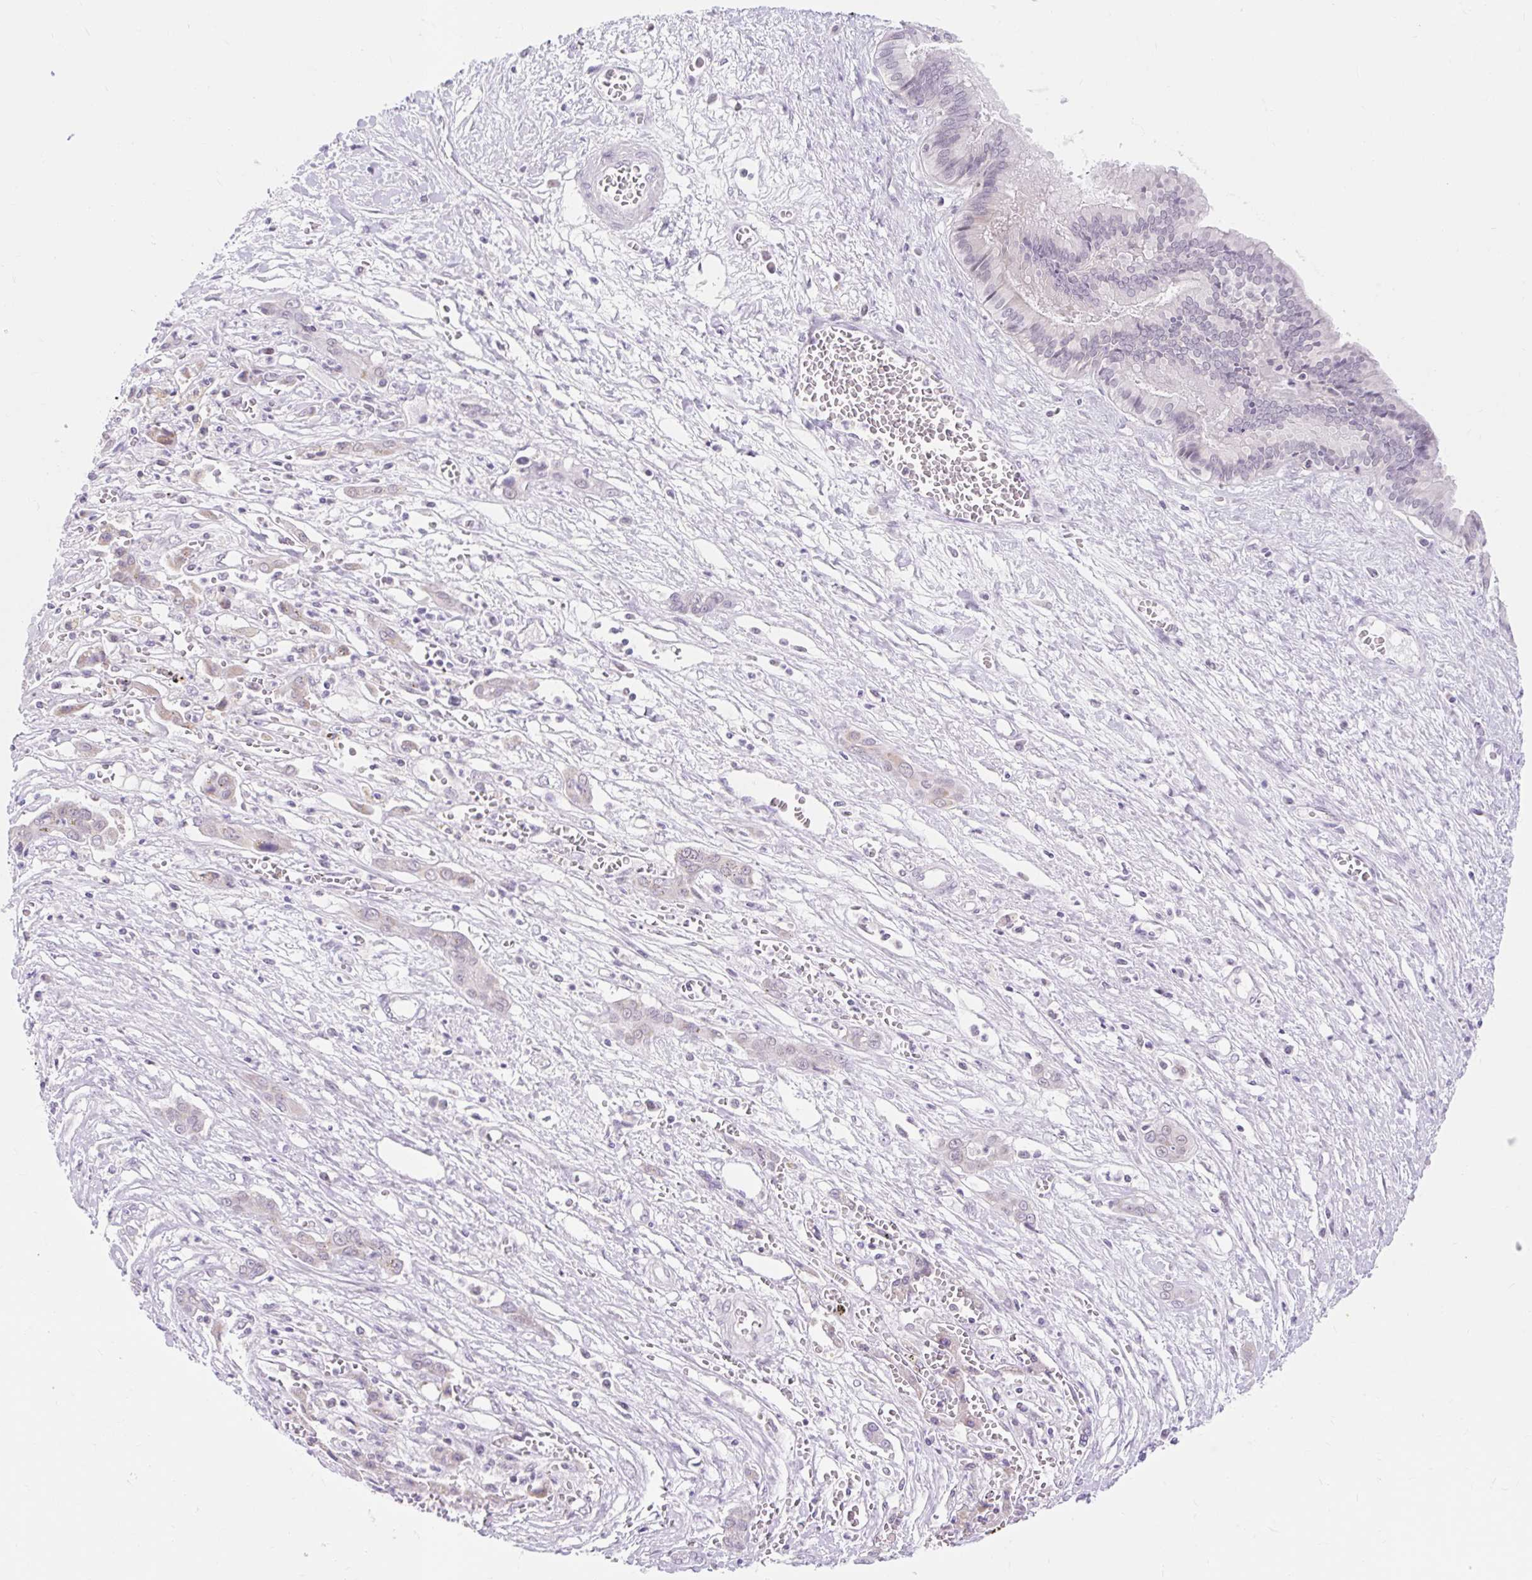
{"staining": {"intensity": "negative", "quantity": "none", "location": "none"}, "tissue": "liver cancer", "cell_type": "Tumor cells", "image_type": "cancer", "snomed": [{"axis": "morphology", "description": "Cholangiocarcinoma"}, {"axis": "topography", "description": "Liver"}], "caption": "A micrograph of human cholangiocarcinoma (liver) is negative for staining in tumor cells.", "gene": "ITPK1", "patient": {"sex": "male", "age": 67}}